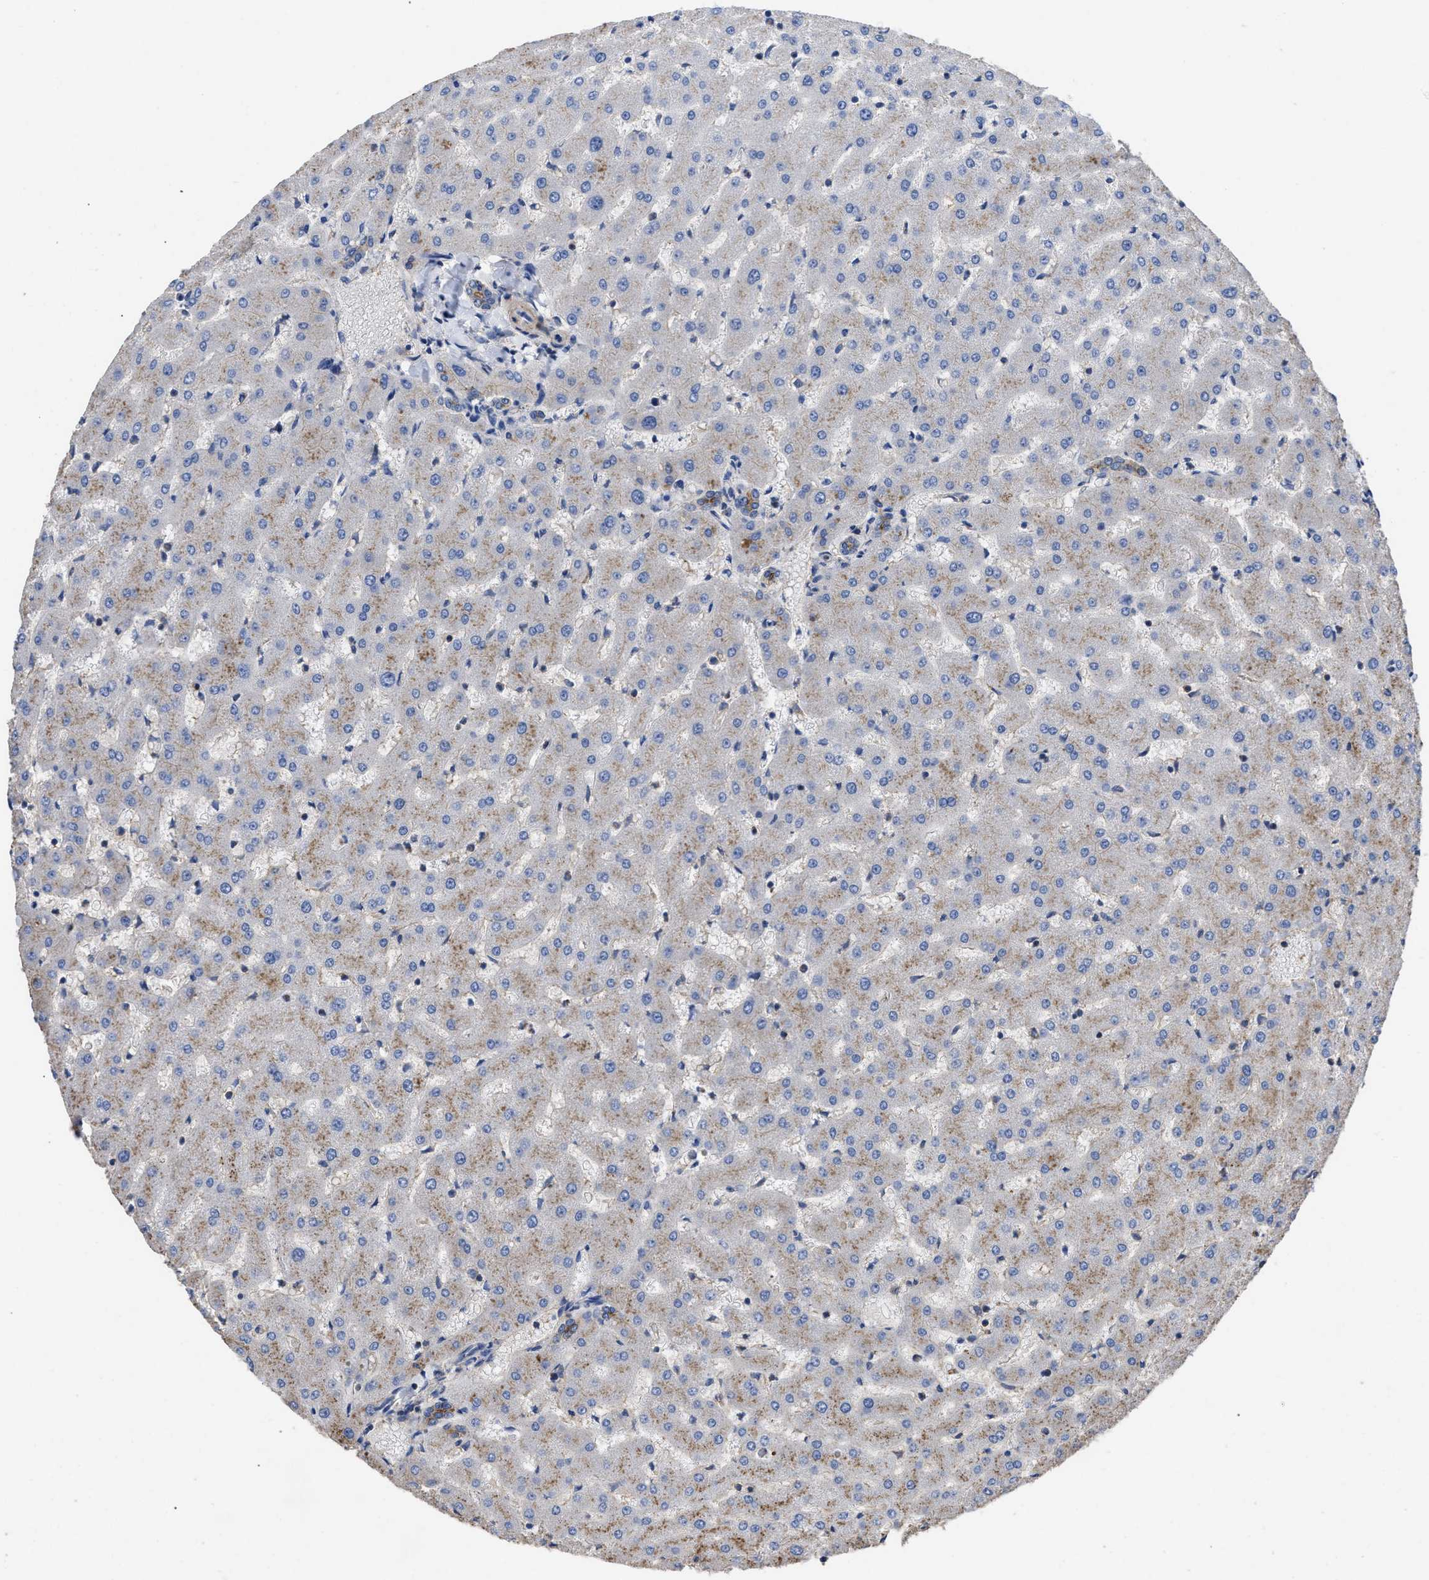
{"staining": {"intensity": "weak", "quantity": "25%-75%", "location": "cytoplasmic/membranous"}, "tissue": "liver", "cell_type": "Cholangiocytes", "image_type": "normal", "snomed": [{"axis": "morphology", "description": "Normal tissue, NOS"}, {"axis": "topography", "description": "Liver"}], "caption": "High-magnification brightfield microscopy of normal liver stained with DAB (3,3'-diaminobenzidine) (brown) and counterstained with hematoxylin (blue). cholangiocytes exhibit weak cytoplasmic/membranous expression is present in about25%-75% of cells.", "gene": "USP4", "patient": {"sex": "female", "age": 63}}